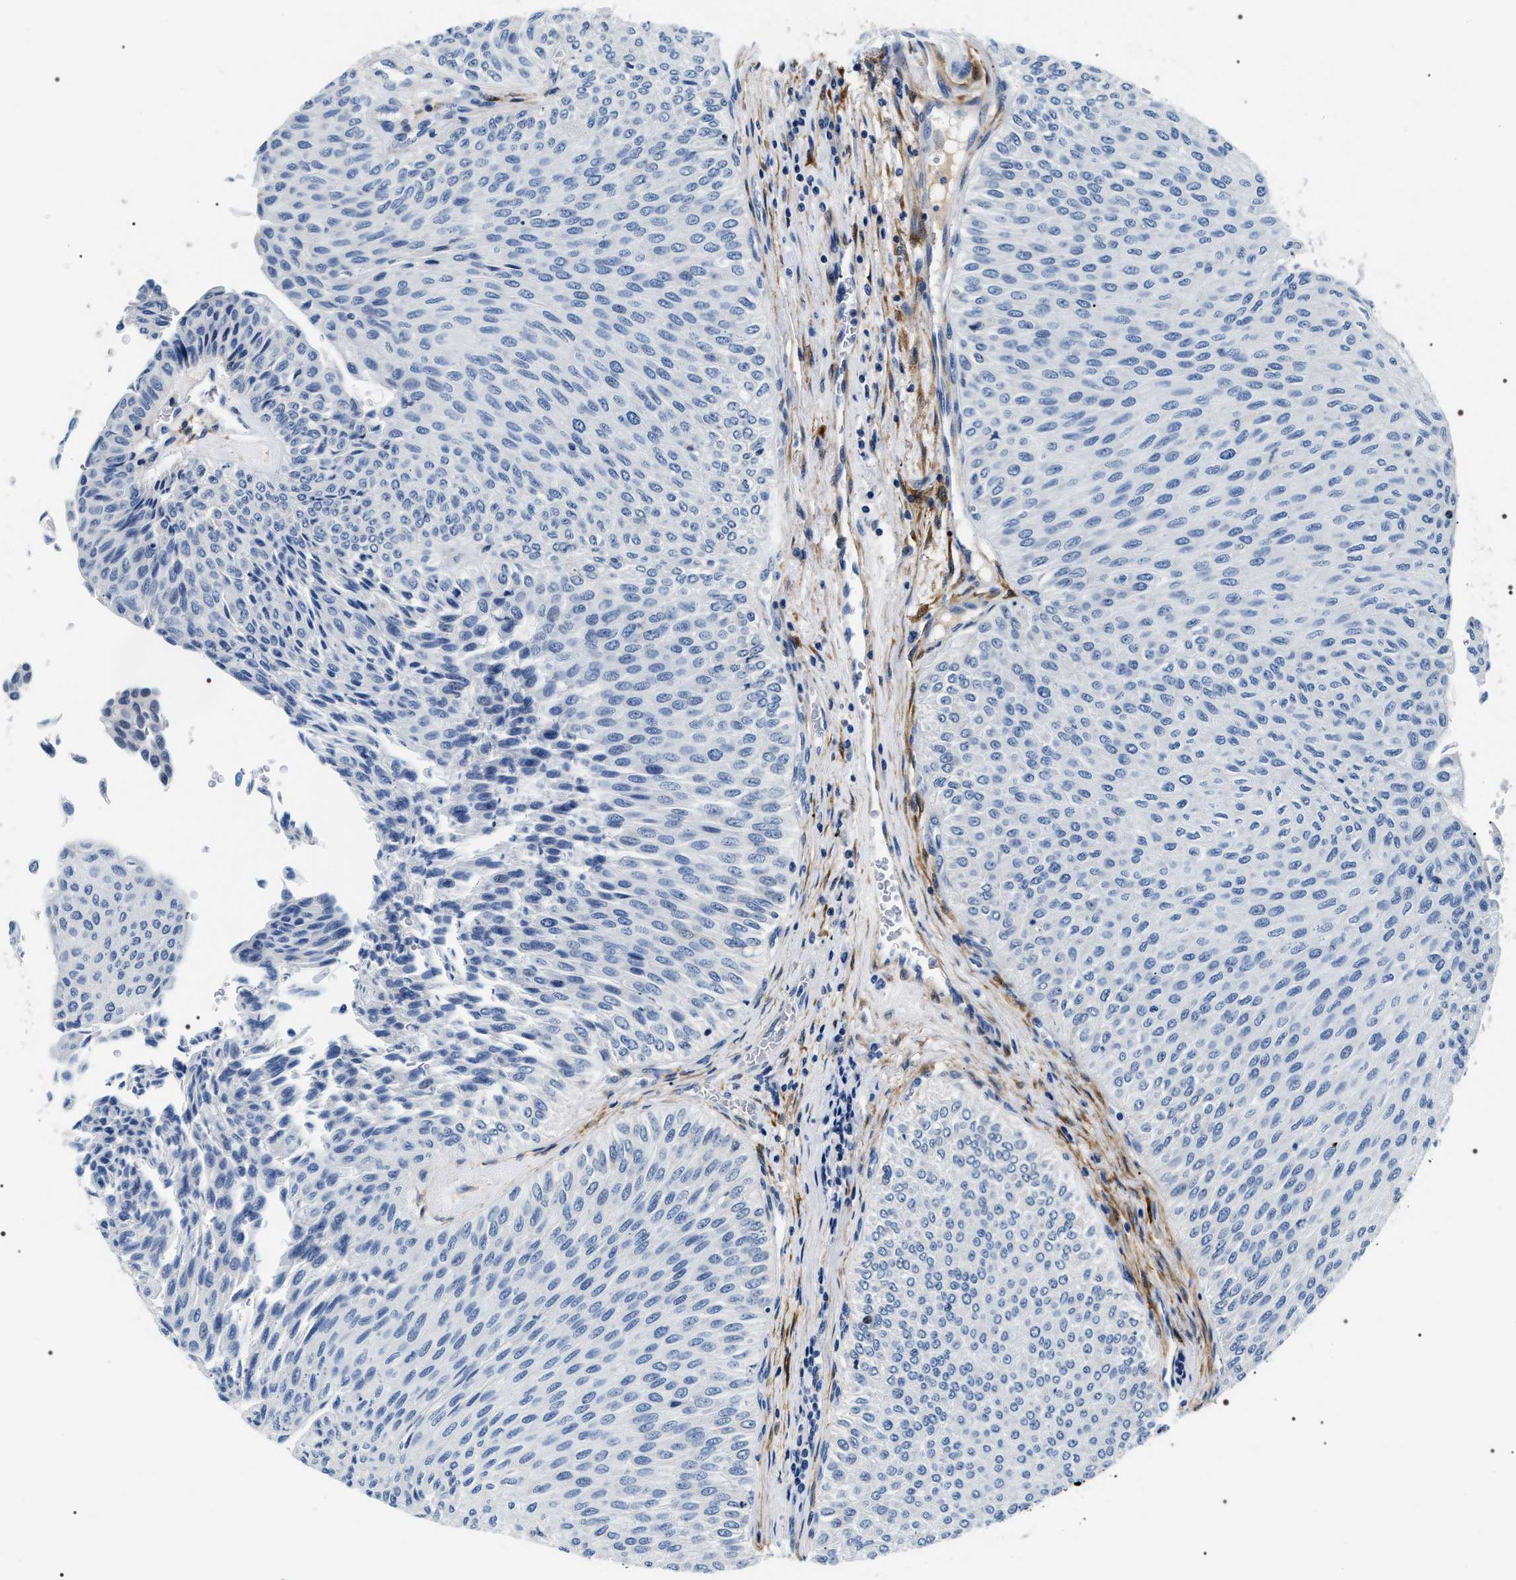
{"staining": {"intensity": "negative", "quantity": "none", "location": "none"}, "tissue": "urothelial cancer", "cell_type": "Tumor cells", "image_type": "cancer", "snomed": [{"axis": "morphology", "description": "Urothelial carcinoma, Low grade"}, {"axis": "topography", "description": "Urinary bladder"}], "caption": "IHC histopathology image of human urothelial cancer stained for a protein (brown), which reveals no staining in tumor cells.", "gene": "BAG2", "patient": {"sex": "male", "age": 78}}